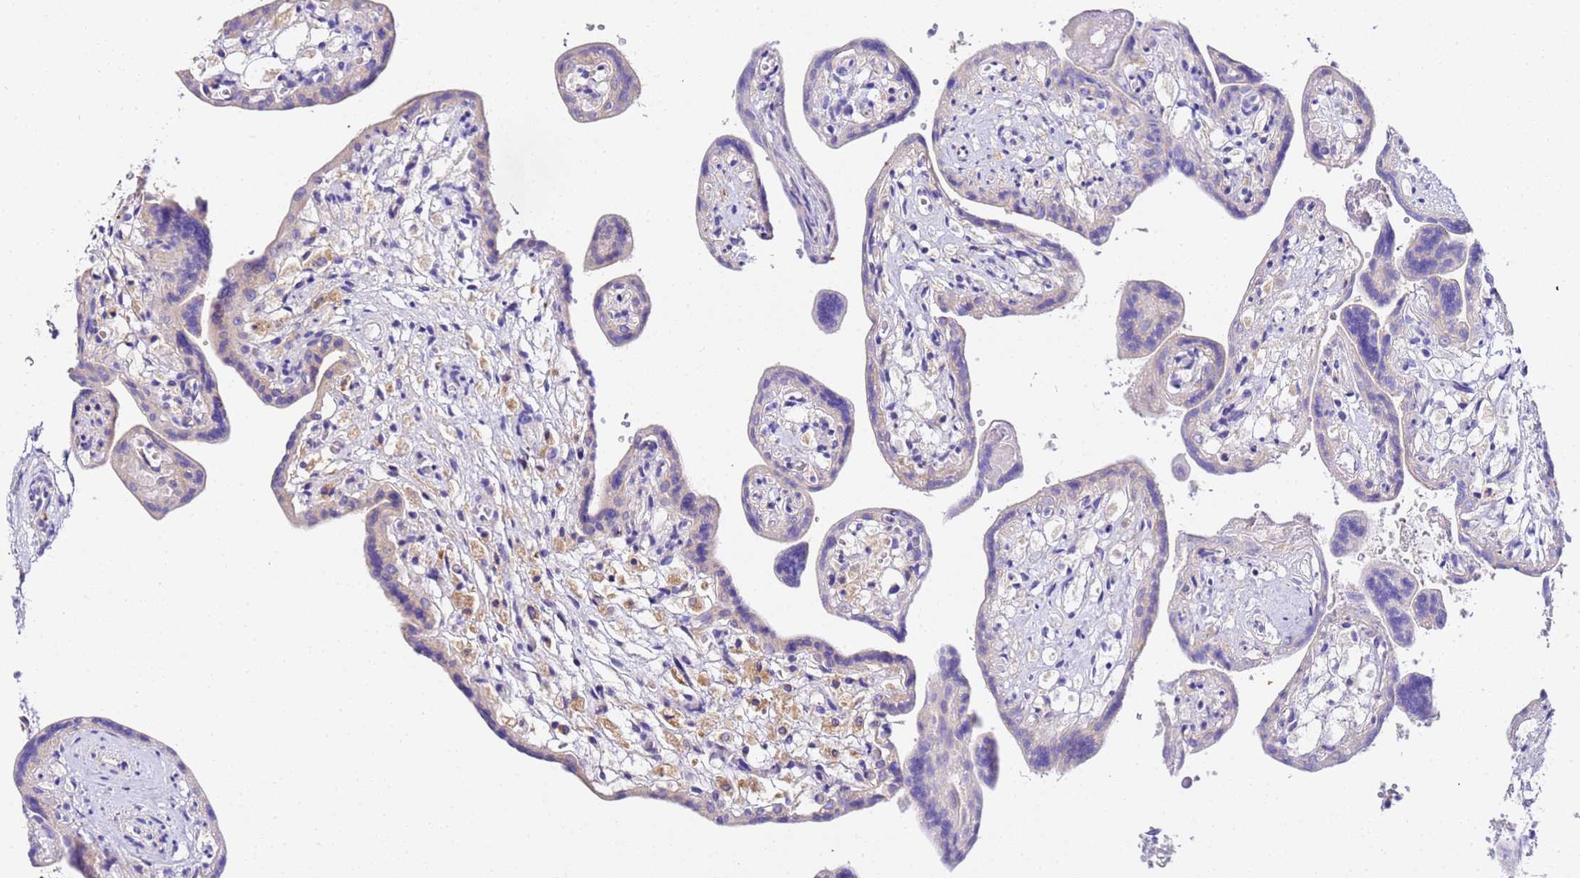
{"staining": {"intensity": "weak", "quantity": "25%-75%", "location": "cytoplasmic/membranous"}, "tissue": "placenta", "cell_type": "Trophoblastic cells", "image_type": "normal", "snomed": [{"axis": "morphology", "description": "Normal tissue, NOS"}, {"axis": "topography", "description": "Placenta"}], "caption": "Immunohistochemistry staining of unremarkable placenta, which reveals low levels of weak cytoplasmic/membranous positivity in approximately 25%-75% of trophoblastic cells indicating weak cytoplasmic/membranous protein expression. The staining was performed using DAB (3,3'-diaminobenzidine) (brown) for protein detection and nuclei were counterstained in hematoxylin (blue).", "gene": "VTI1B", "patient": {"sex": "female", "age": 37}}